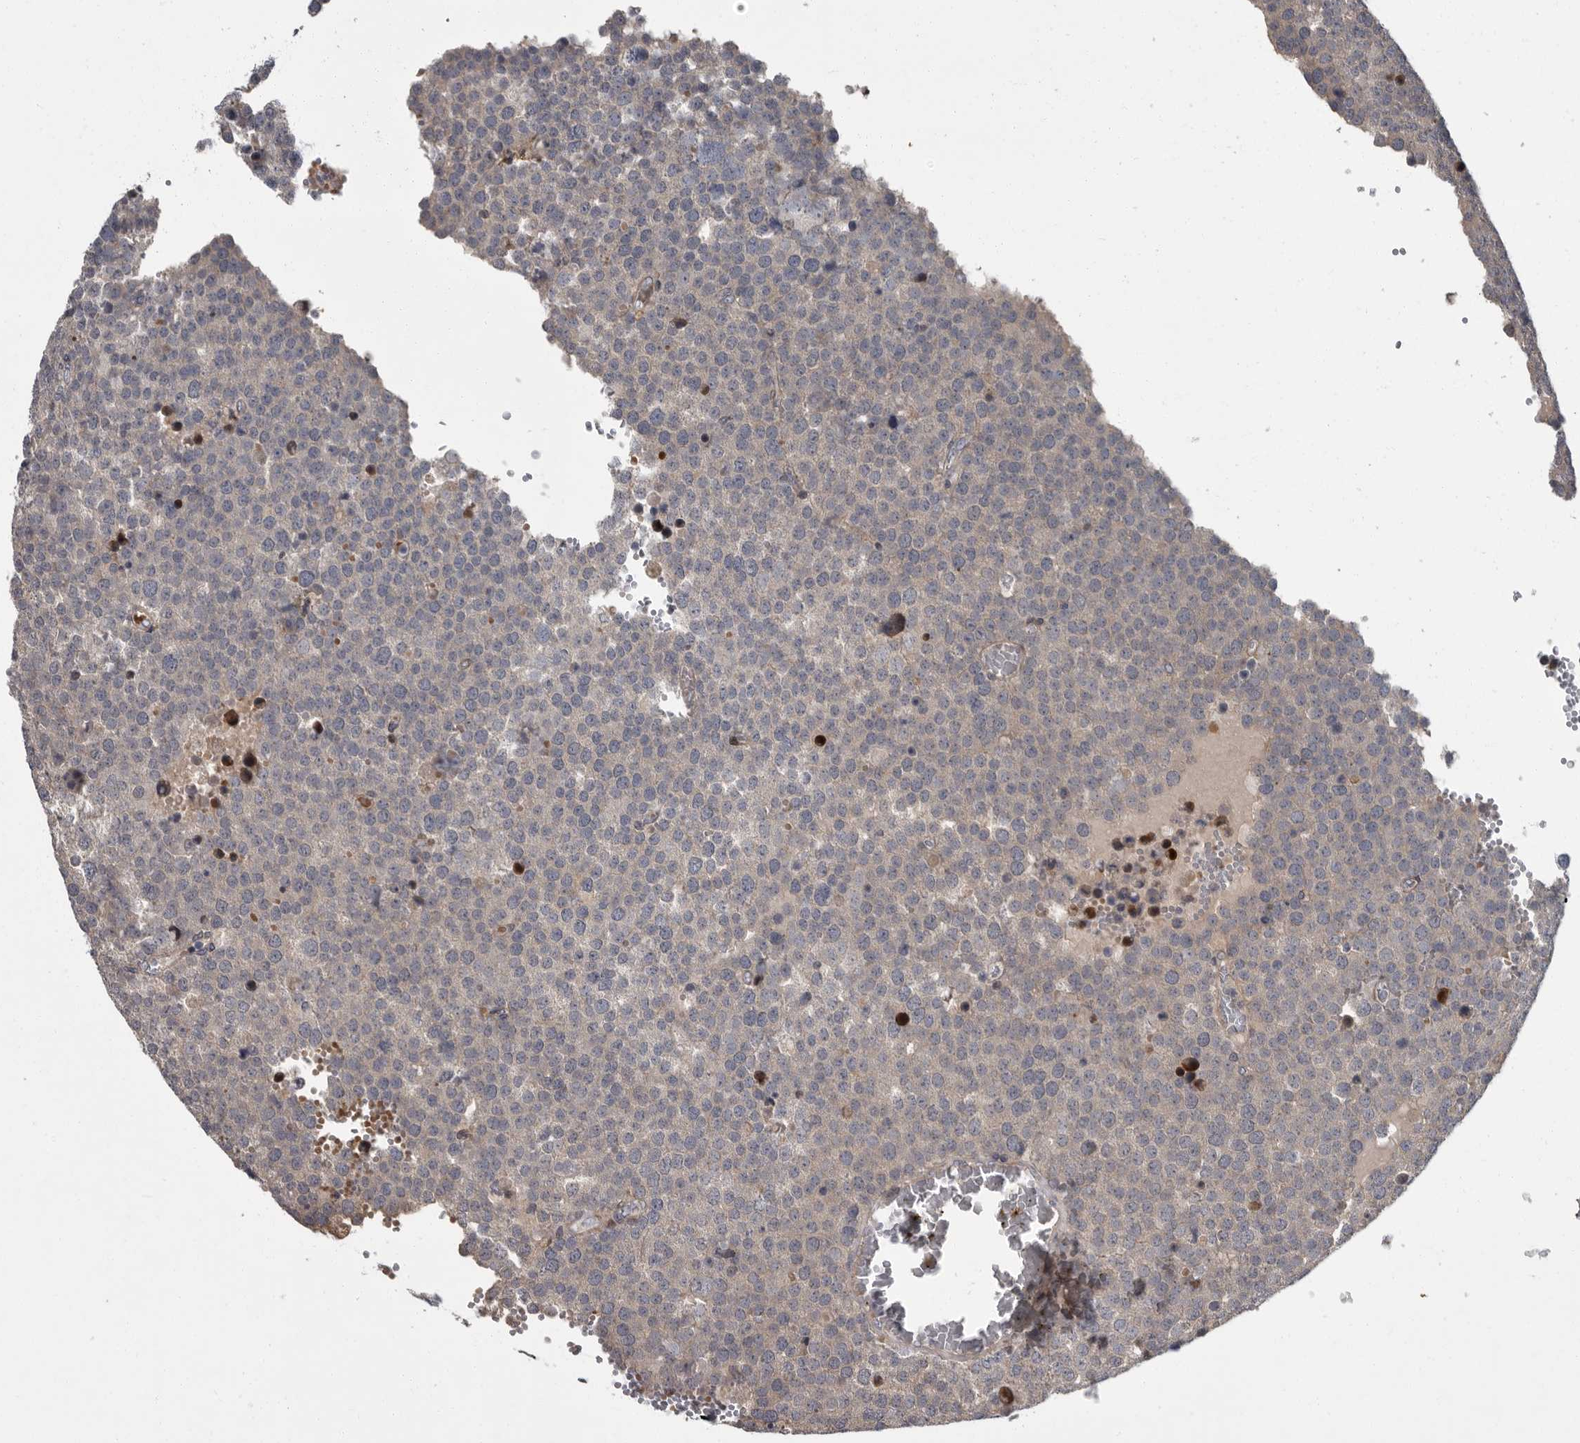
{"staining": {"intensity": "negative", "quantity": "none", "location": "none"}, "tissue": "testis cancer", "cell_type": "Tumor cells", "image_type": "cancer", "snomed": [{"axis": "morphology", "description": "Seminoma, NOS"}, {"axis": "topography", "description": "Testis"}], "caption": "High magnification brightfield microscopy of seminoma (testis) stained with DAB (brown) and counterstained with hematoxylin (blue): tumor cells show no significant positivity.", "gene": "PDE7A", "patient": {"sex": "male", "age": 71}}